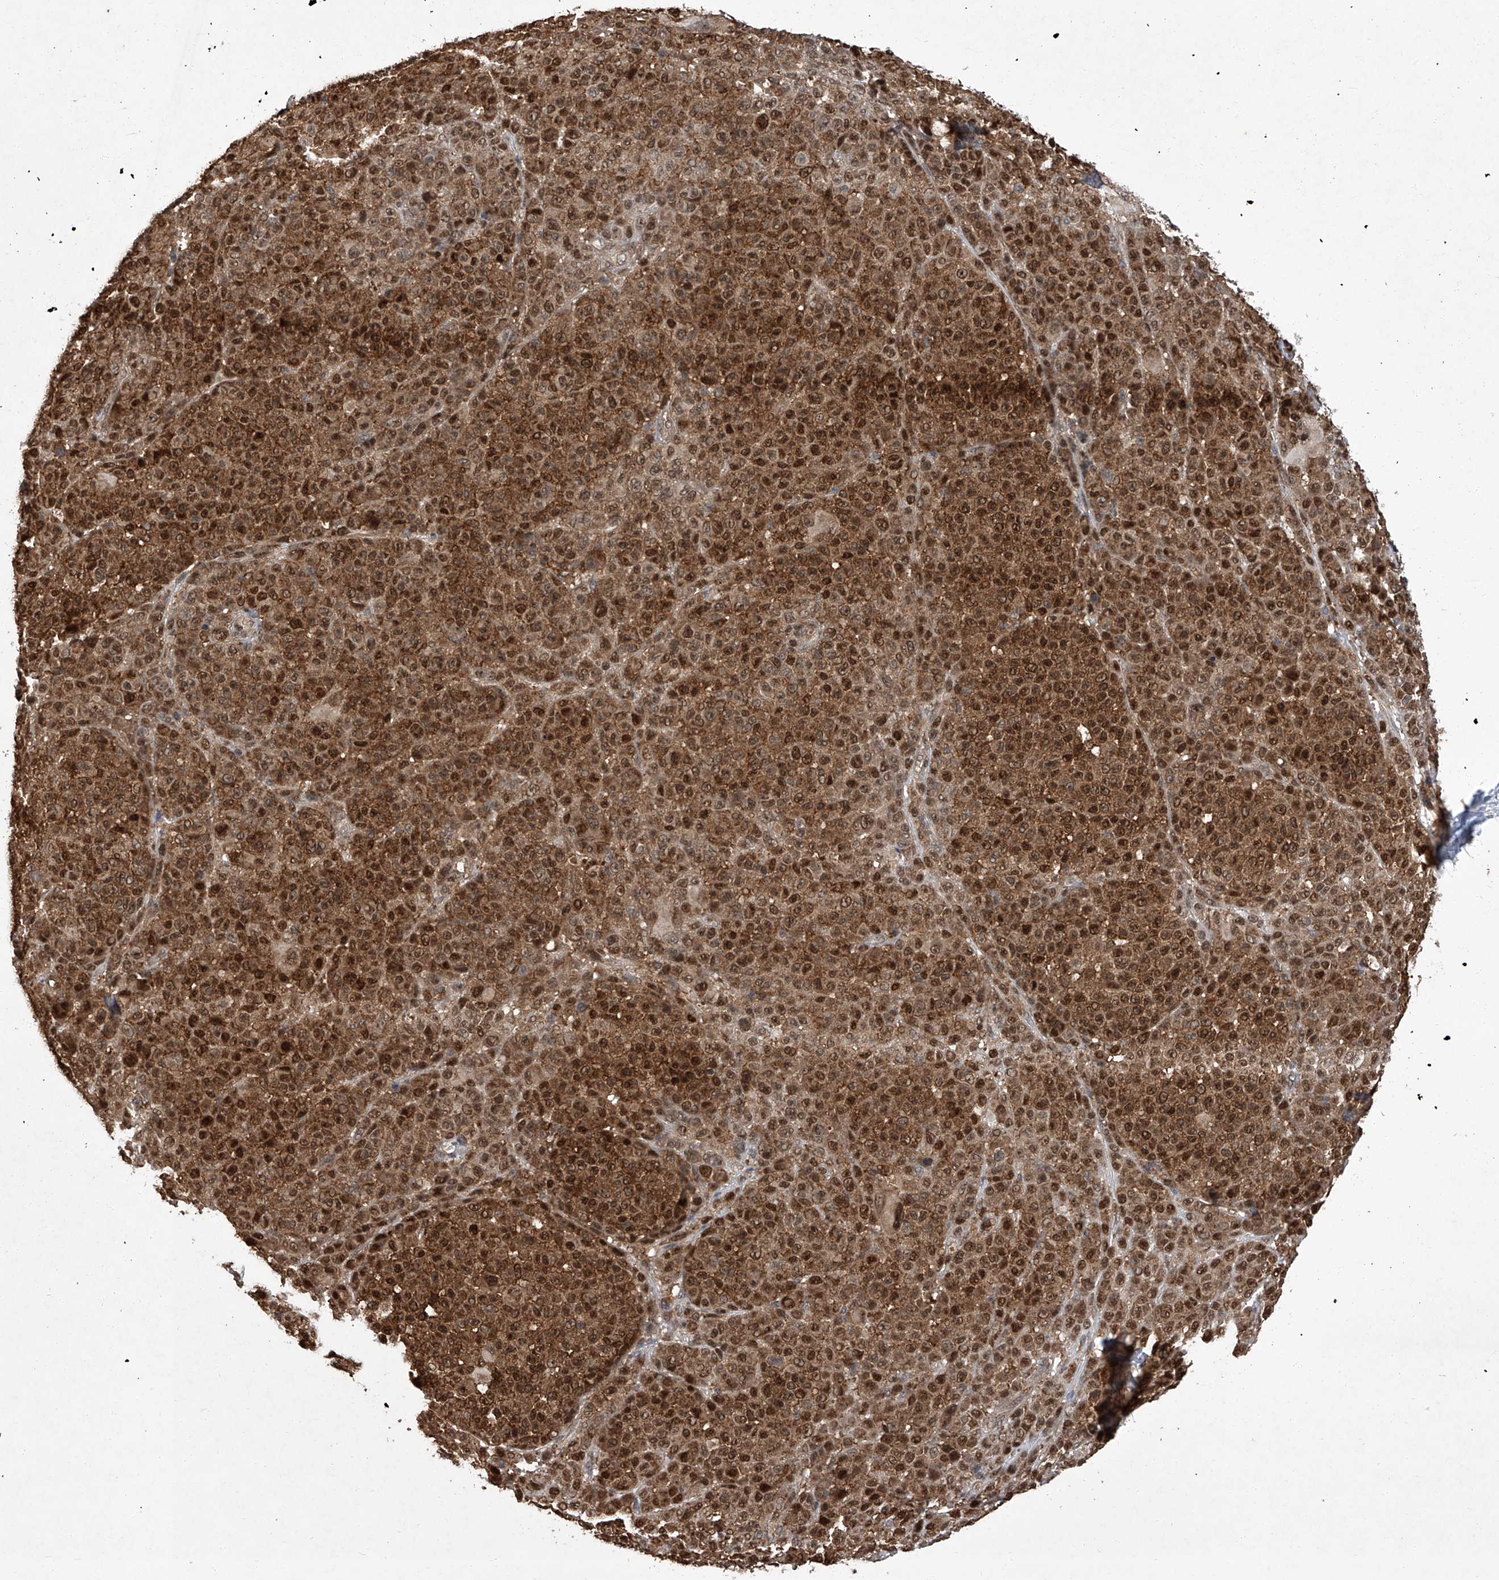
{"staining": {"intensity": "strong", "quantity": ">75%", "location": "cytoplasmic/membranous,nuclear"}, "tissue": "melanoma", "cell_type": "Tumor cells", "image_type": "cancer", "snomed": [{"axis": "morphology", "description": "Malignant melanoma, NOS"}, {"axis": "topography", "description": "Skin"}], "caption": "The histopathology image shows a brown stain indicating the presence of a protein in the cytoplasmic/membranous and nuclear of tumor cells in melanoma.", "gene": "TSNAX", "patient": {"sex": "female", "age": 94}}